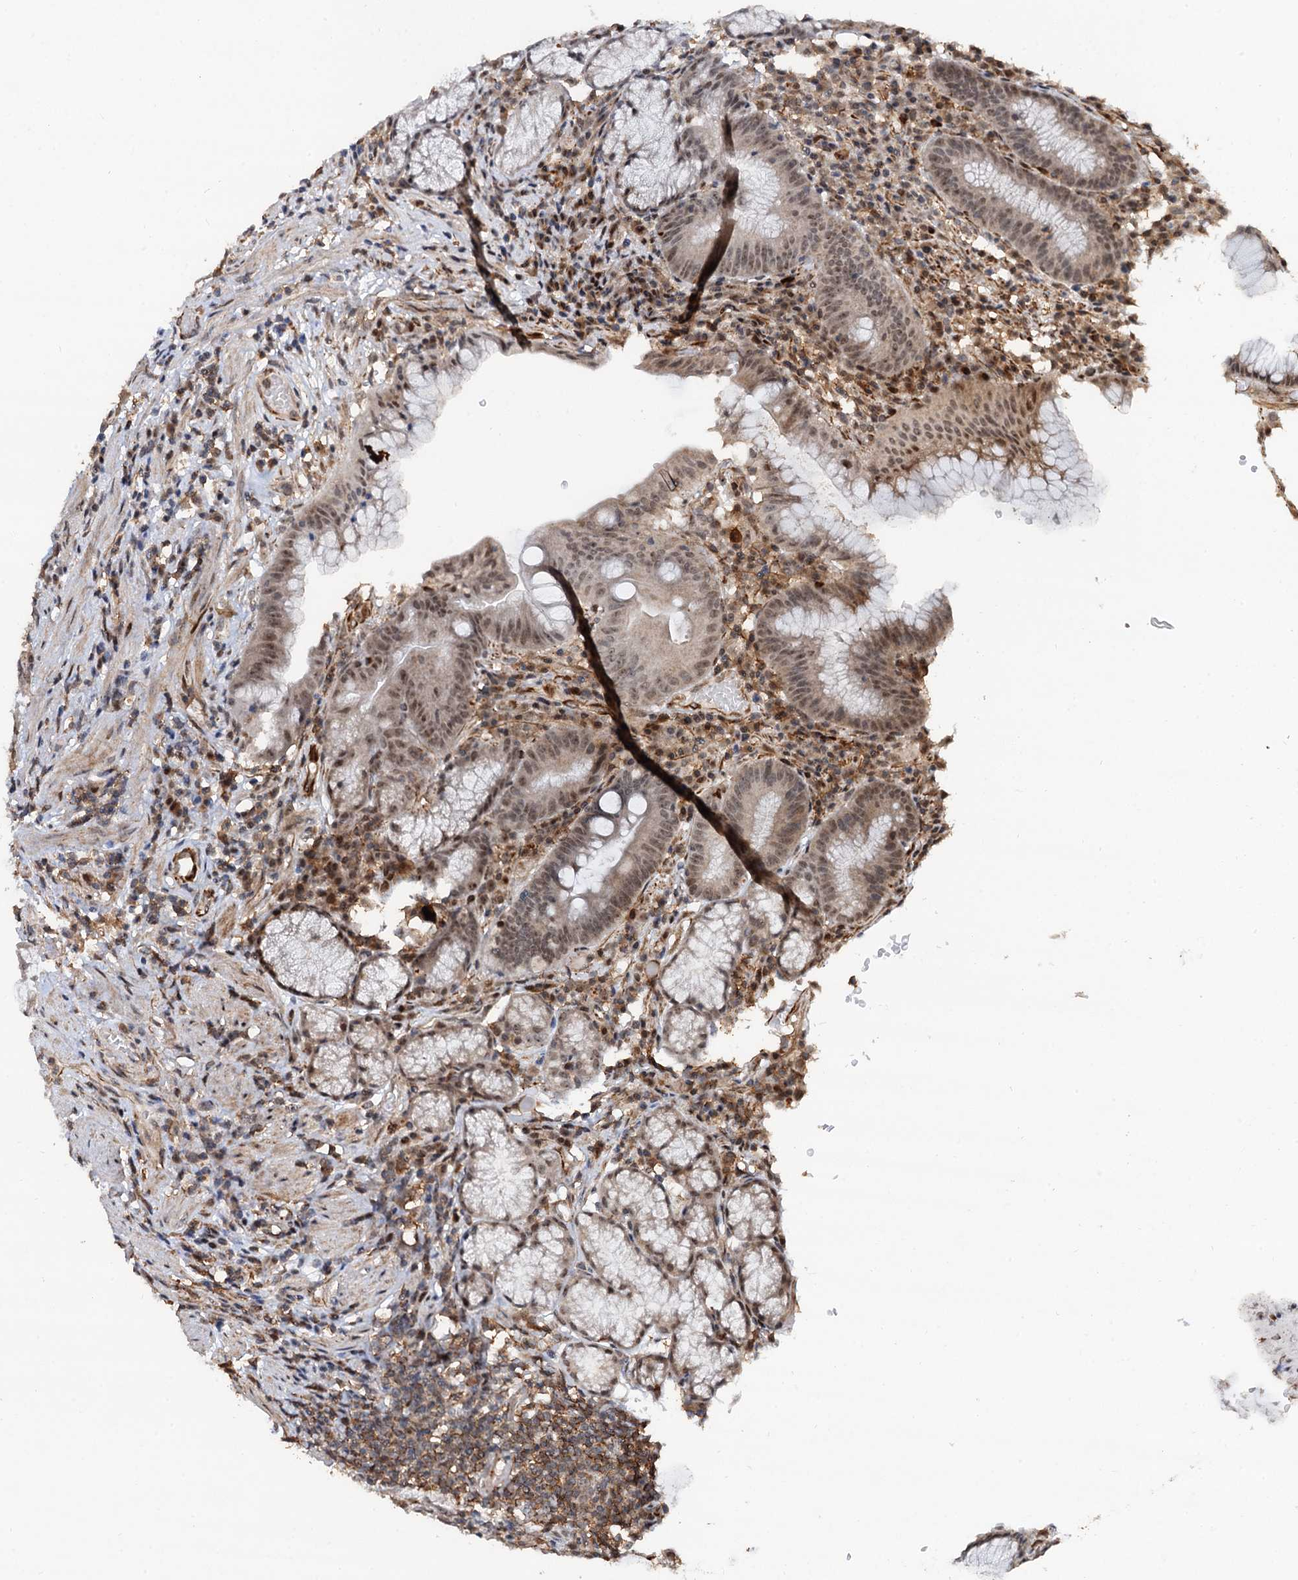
{"staining": {"intensity": "weak", "quantity": "25%-75%", "location": "cytoplasmic/membranous,nuclear"}, "tissue": "stomach", "cell_type": "Glandular cells", "image_type": "normal", "snomed": [{"axis": "morphology", "description": "Normal tissue, NOS"}, {"axis": "topography", "description": "Stomach"}], "caption": "Immunohistochemical staining of benign stomach shows weak cytoplasmic/membranous,nuclear protein staining in about 25%-75% of glandular cells.", "gene": "TMA16", "patient": {"sex": "male", "age": 55}}